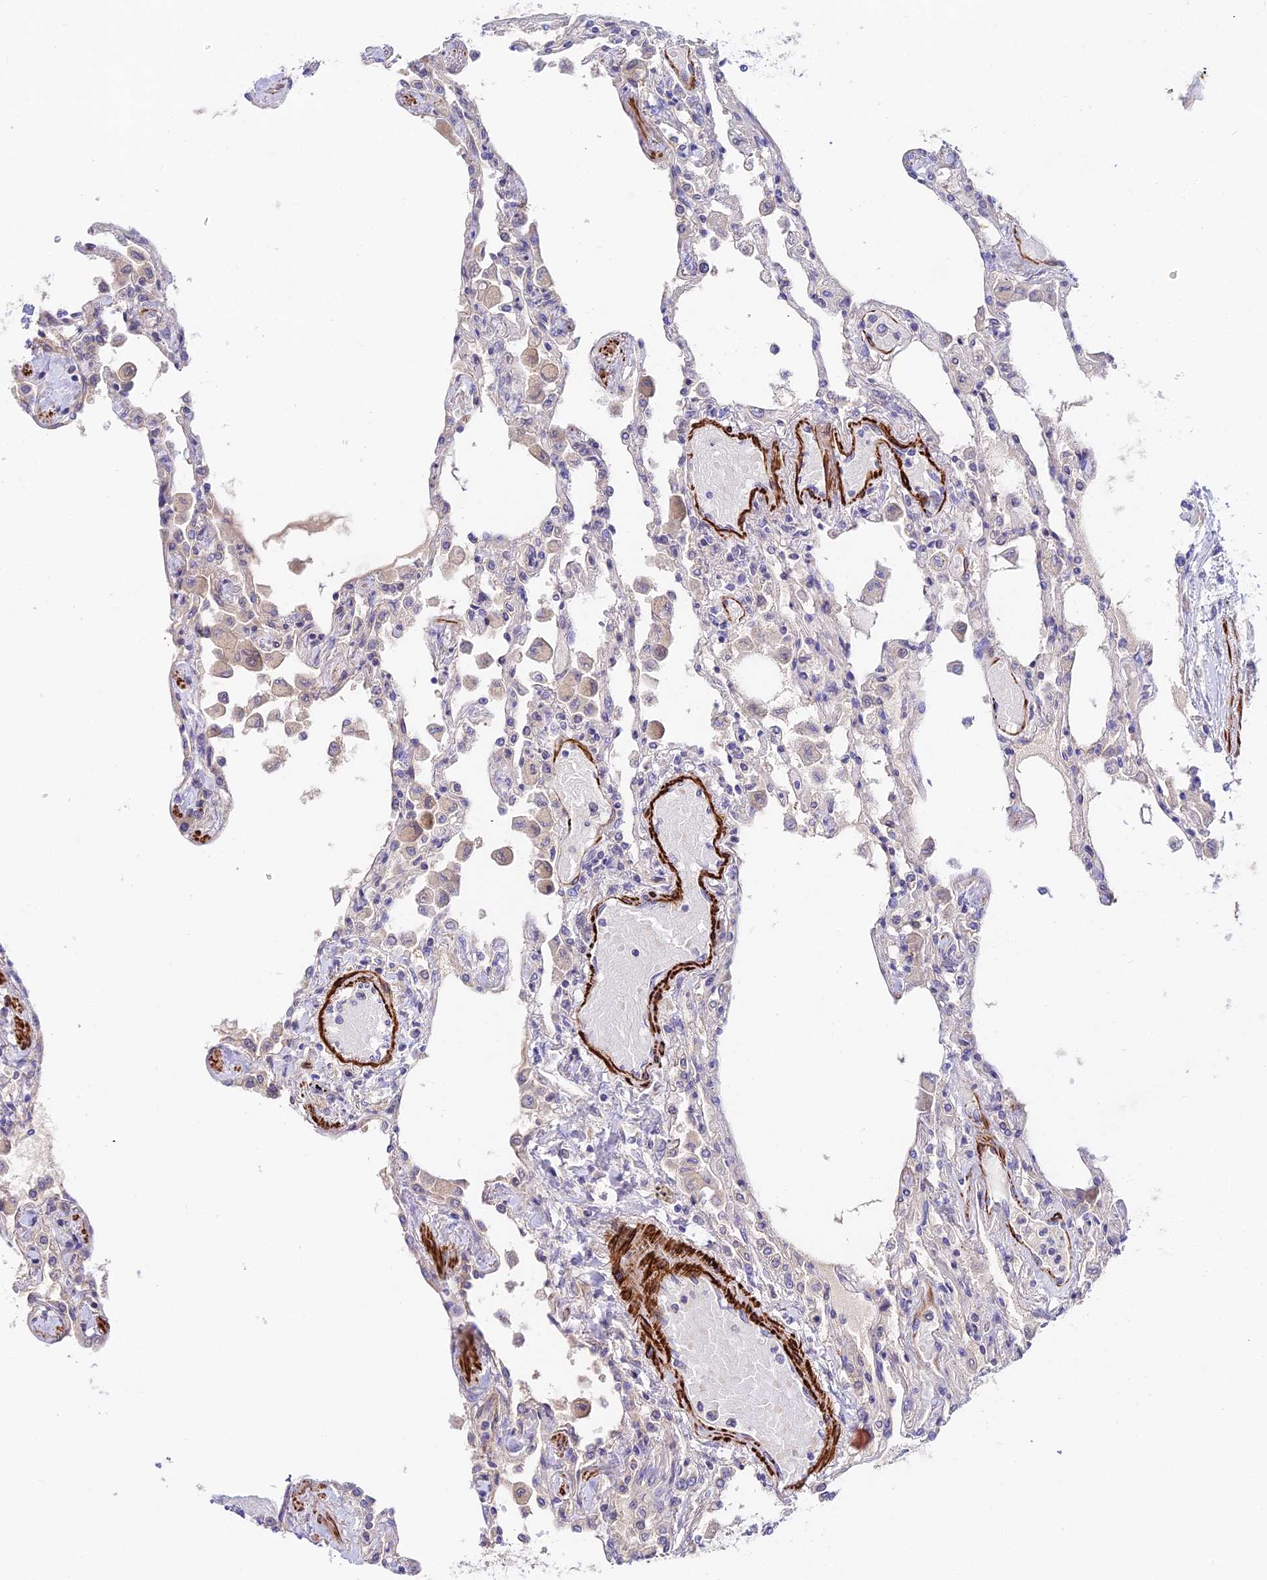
{"staining": {"intensity": "weak", "quantity": "25%-75%", "location": "cytoplasmic/membranous"}, "tissue": "lung", "cell_type": "Alveolar cells", "image_type": "normal", "snomed": [{"axis": "morphology", "description": "Normal tissue, NOS"}, {"axis": "topography", "description": "Bronchus"}, {"axis": "topography", "description": "Lung"}], "caption": "Lung stained with DAB immunohistochemistry (IHC) reveals low levels of weak cytoplasmic/membranous staining in approximately 25%-75% of alveolar cells.", "gene": "ANKRD50", "patient": {"sex": "female", "age": 49}}